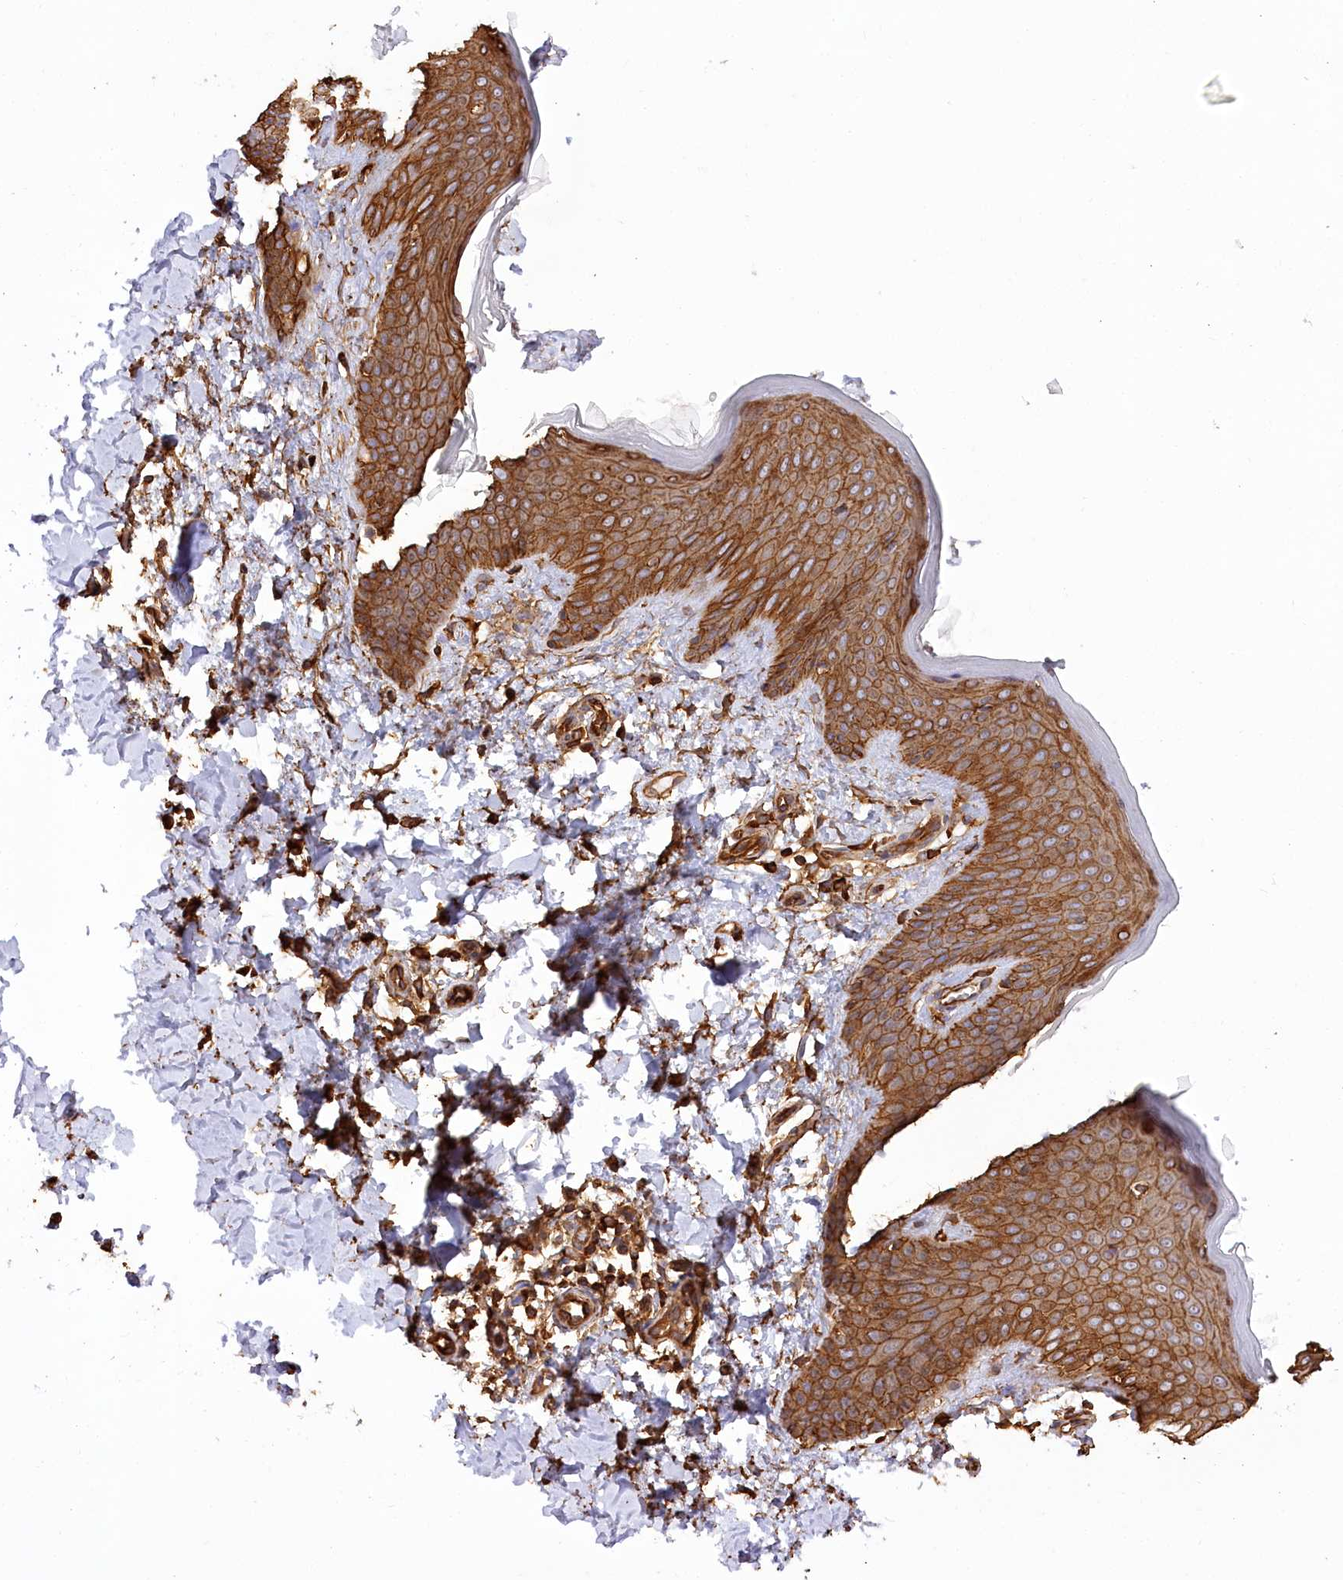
{"staining": {"intensity": "moderate", "quantity": ">75%", "location": "cytoplasmic/membranous"}, "tissue": "skin", "cell_type": "Fibroblasts", "image_type": "normal", "snomed": [{"axis": "morphology", "description": "Normal tissue, NOS"}, {"axis": "topography", "description": "Skin"}], "caption": "Benign skin demonstrates moderate cytoplasmic/membranous positivity in about >75% of fibroblasts, visualized by immunohistochemistry.", "gene": "SYNPO2", "patient": {"sex": "male", "age": 36}}